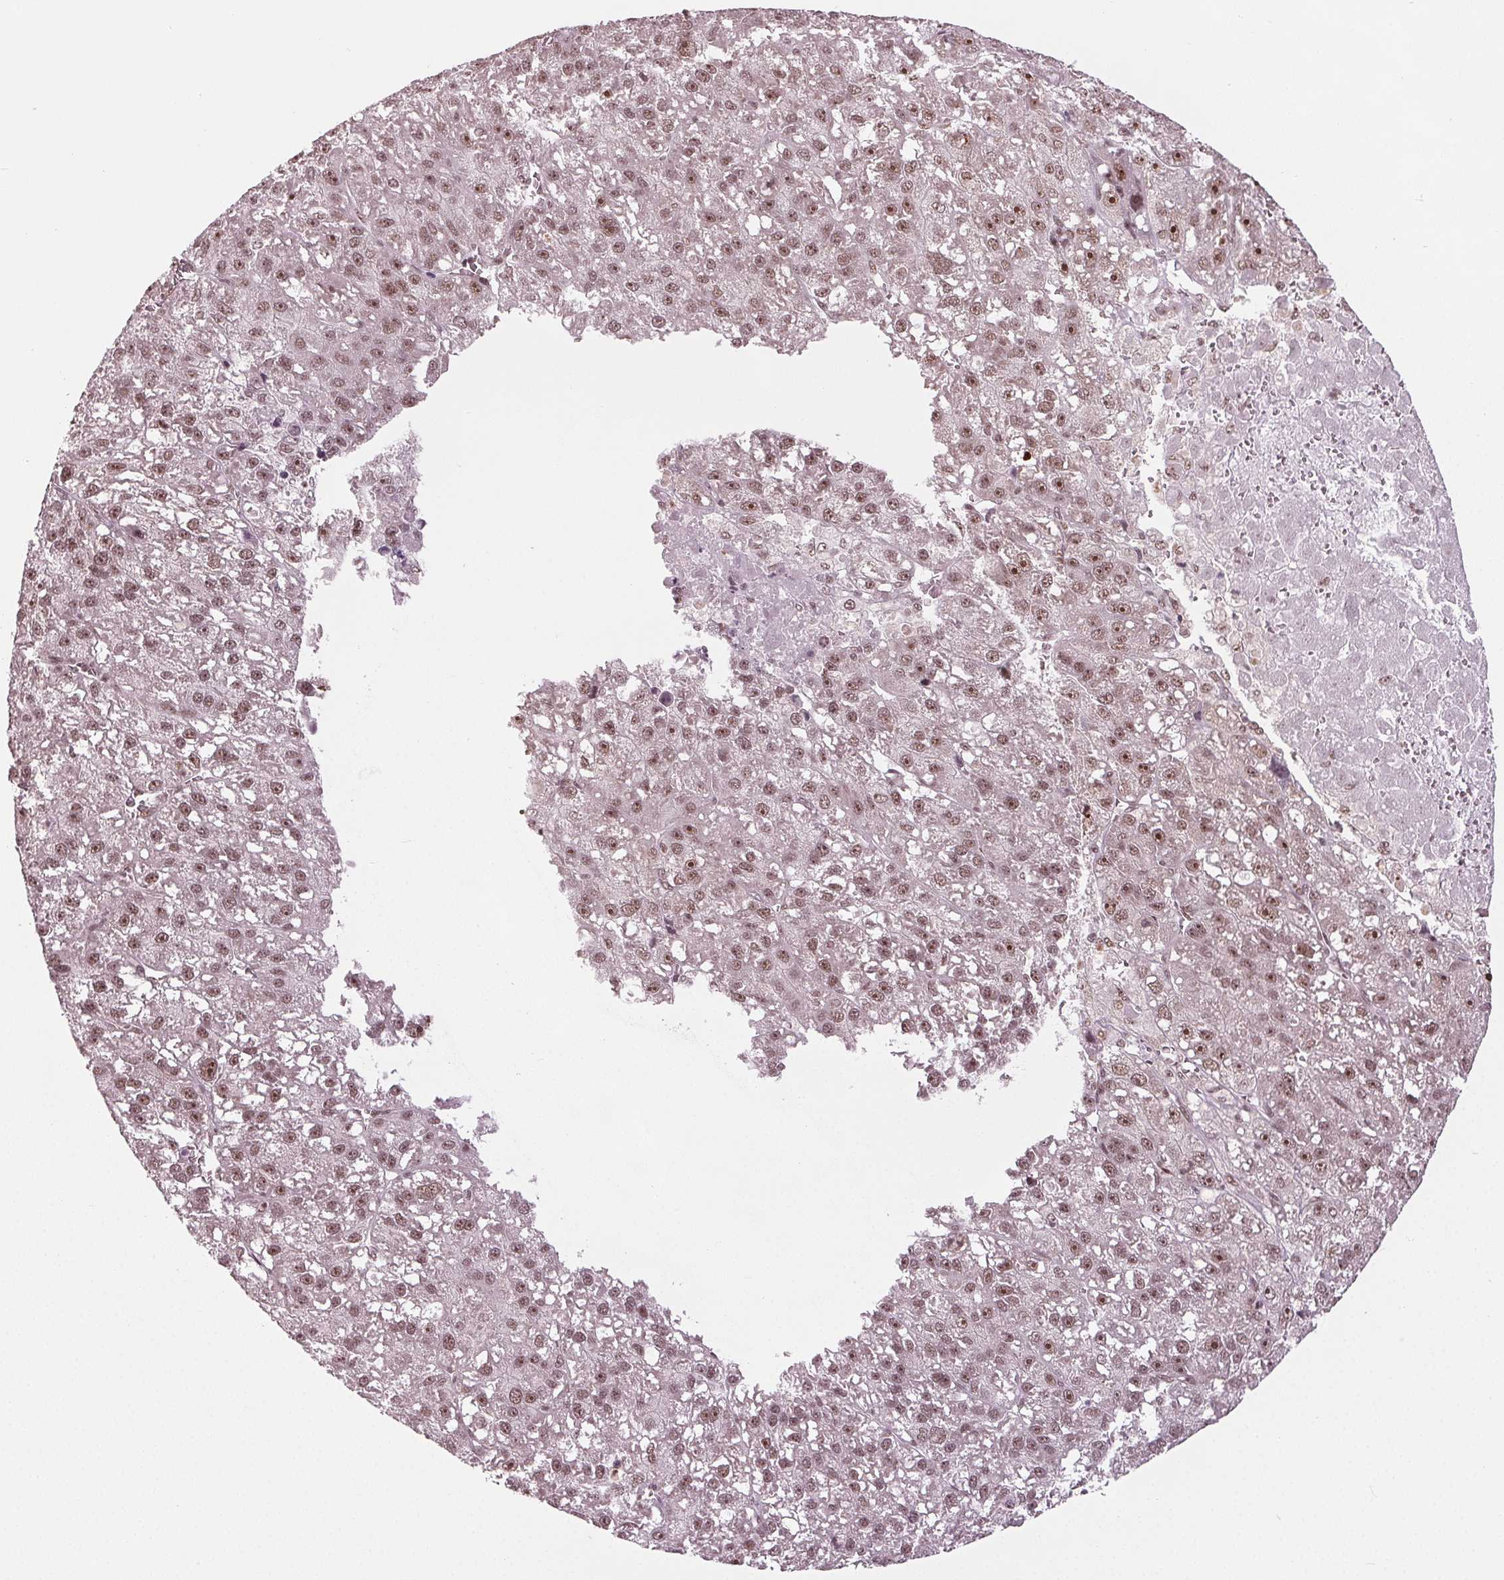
{"staining": {"intensity": "moderate", "quantity": ">75%", "location": "nuclear"}, "tissue": "liver cancer", "cell_type": "Tumor cells", "image_type": "cancer", "snomed": [{"axis": "morphology", "description": "Carcinoma, Hepatocellular, NOS"}, {"axis": "topography", "description": "Liver"}], "caption": "Immunohistochemical staining of liver hepatocellular carcinoma displays medium levels of moderate nuclear expression in about >75% of tumor cells. The protein is shown in brown color, while the nuclei are stained blue.", "gene": "DDX41", "patient": {"sex": "female", "age": 70}}